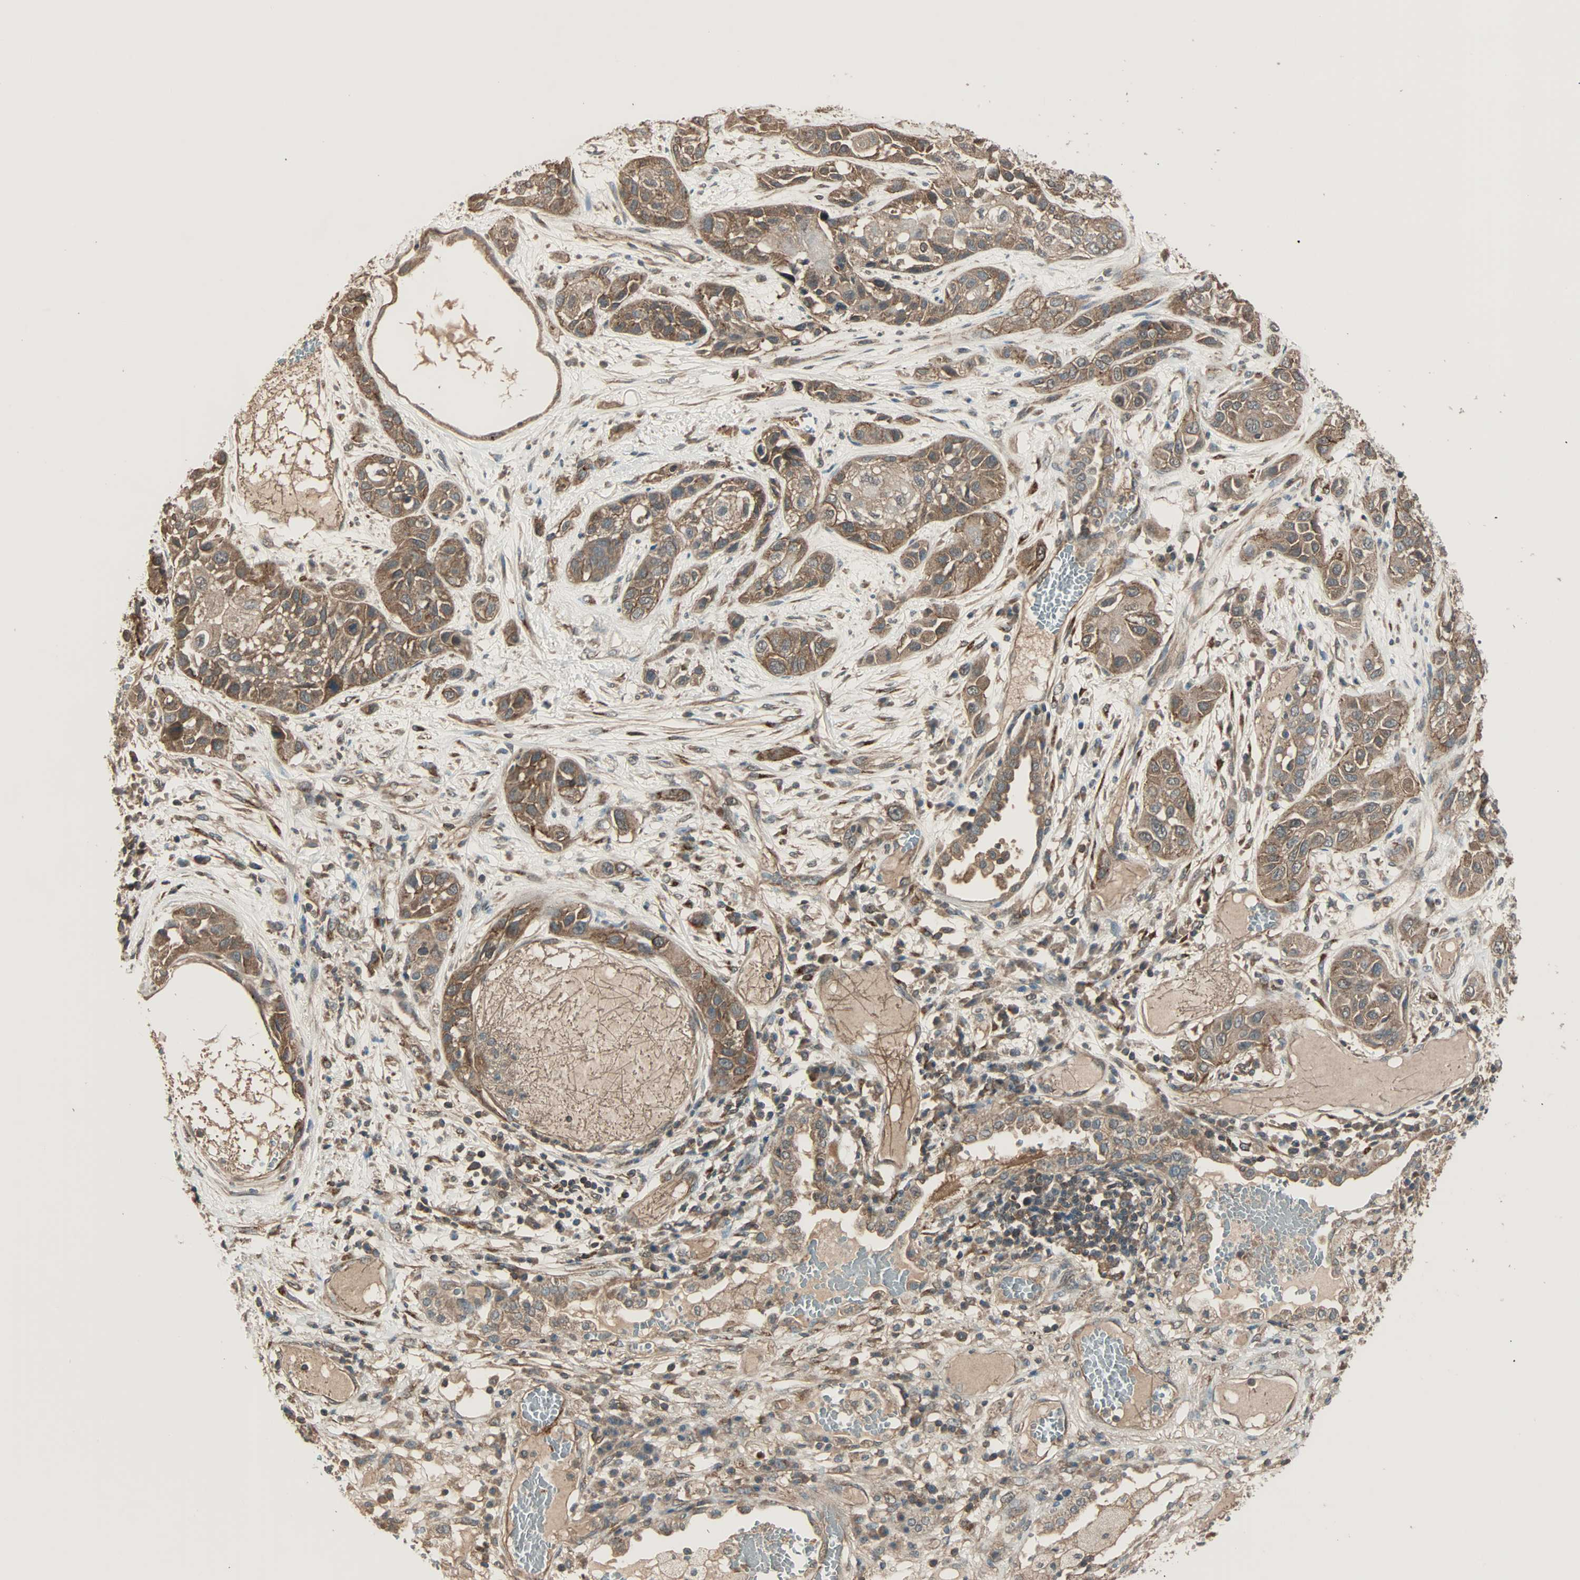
{"staining": {"intensity": "moderate", "quantity": ">75%", "location": "cytoplasmic/membranous"}, "tissue": "lung cancer", "cell_type": "Tumor cells", "image_type": "cancer", "snomed": [{"axis": "morphology", "description": "Squamous cell carcinoma, NOS"}, {"axis": "topography", "description": "Lung"}], "caption": "High-power microscopy captured an IHC micrograph of lung cancer (squamous cell carcinoma), revealing moderate cytoplasmic/membranous expression in approximately >75% of tumor cells.", "gene": "MAP3K21", "patient": {"sex": "male", "age": 71}}